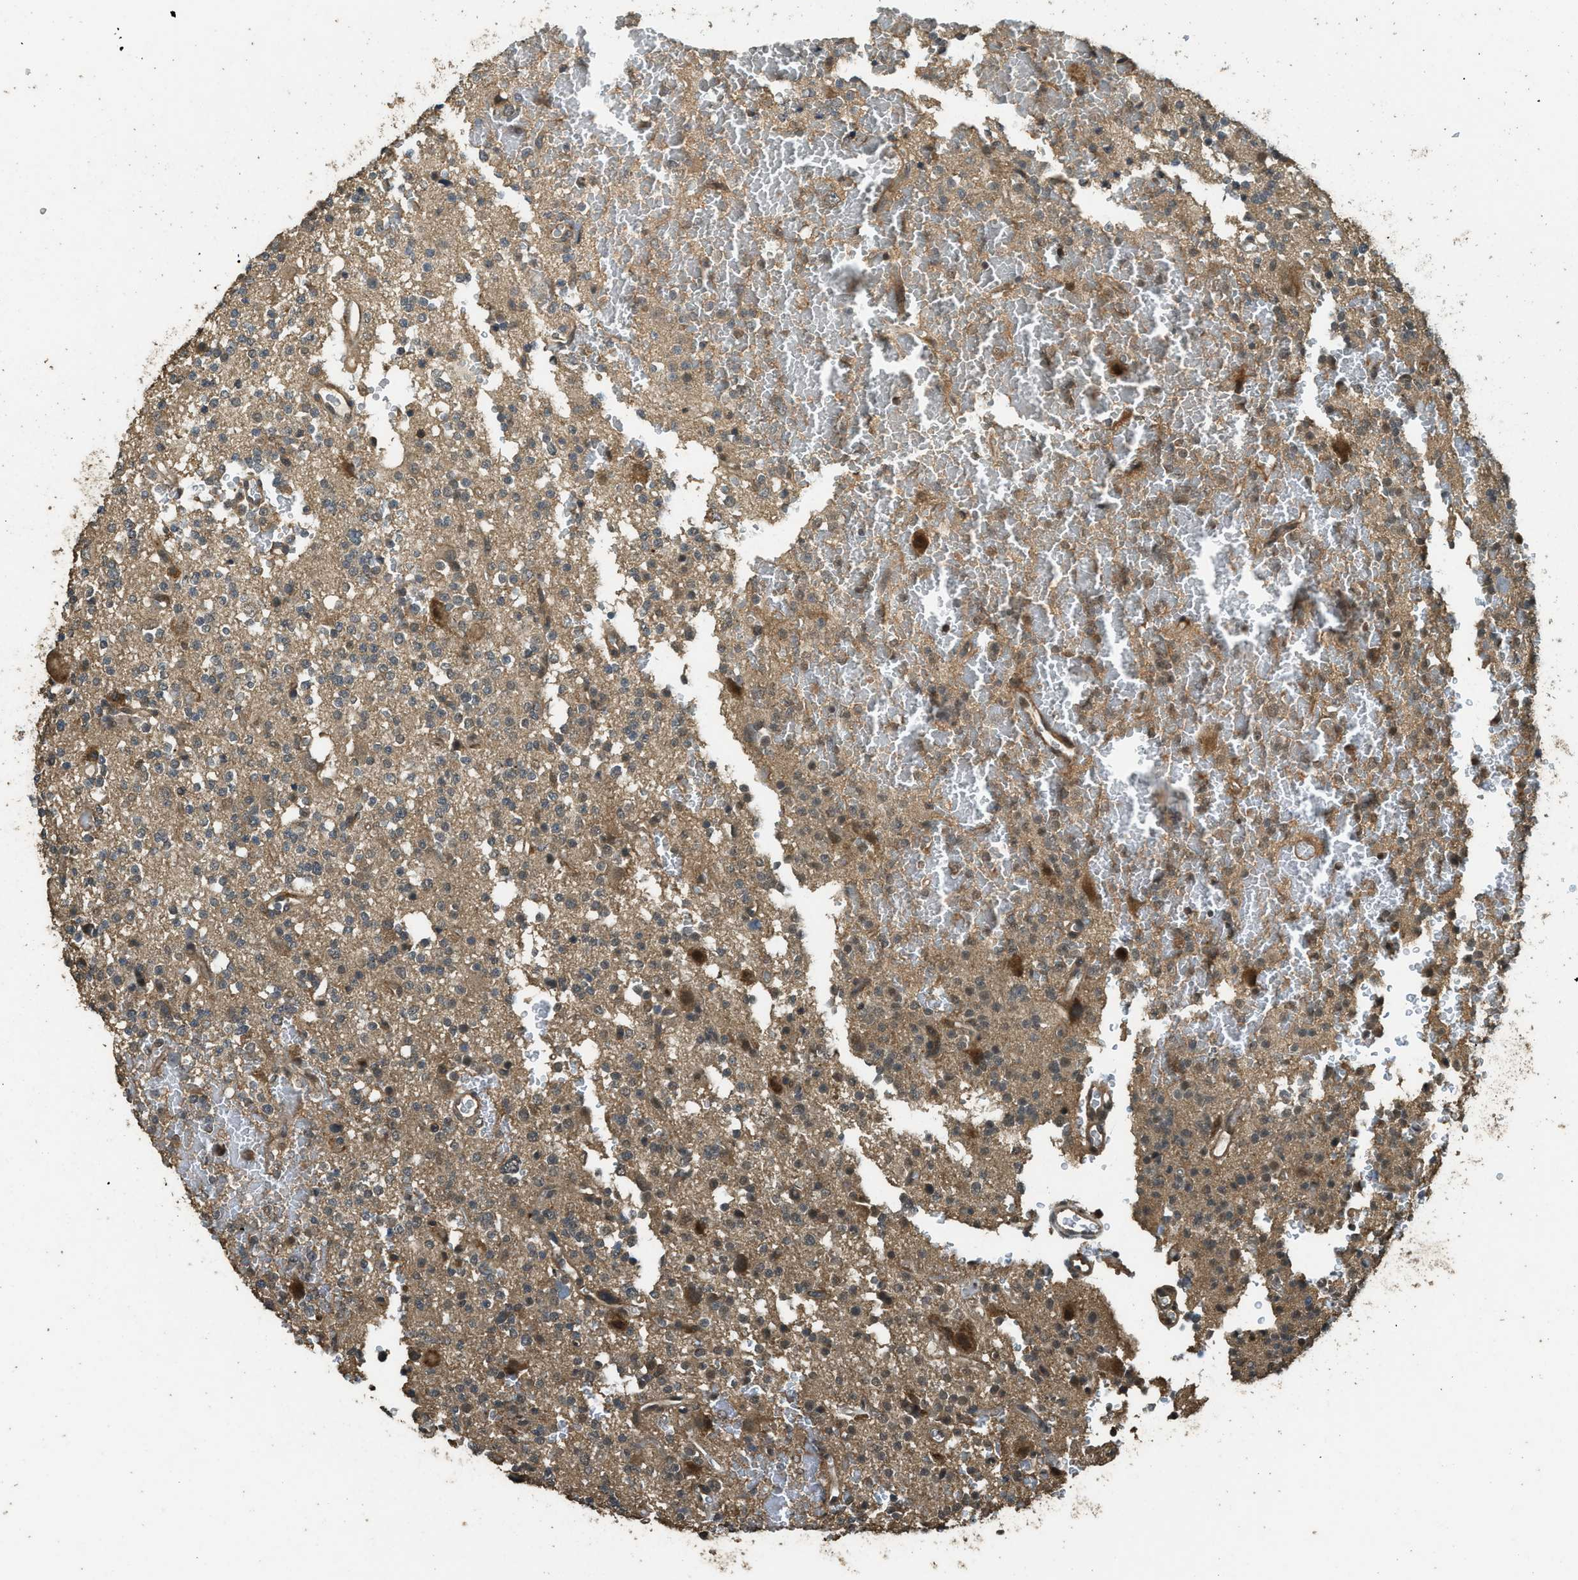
{"staining": {"intensity": "moderate", "quantity": ">75%", "location": "cytoplasmic/membranous"}, "tissue": "glioma", "cell_type": "Tumor cells", "image_type": "cancer", "snomed": [{"axis": "morphology", "description": "Glioma, malignant, High grade"}, {"axis": "topography", "description": "Brain"}], "caption": "Immunohistochemistry of human malignant high-grade glioma shows medium levels of moderate cytoplasmic/membranous staining in approximately >75% of tumor cells. The protein of interest is stained brown, and the nuclei are stained in blue (DAB (3,3'-diaminobenzidine) IHC with brightfield microscopy, high magnification).", "gene": "PPP6R3", "patient": {"sex": "male", "age": 47}}